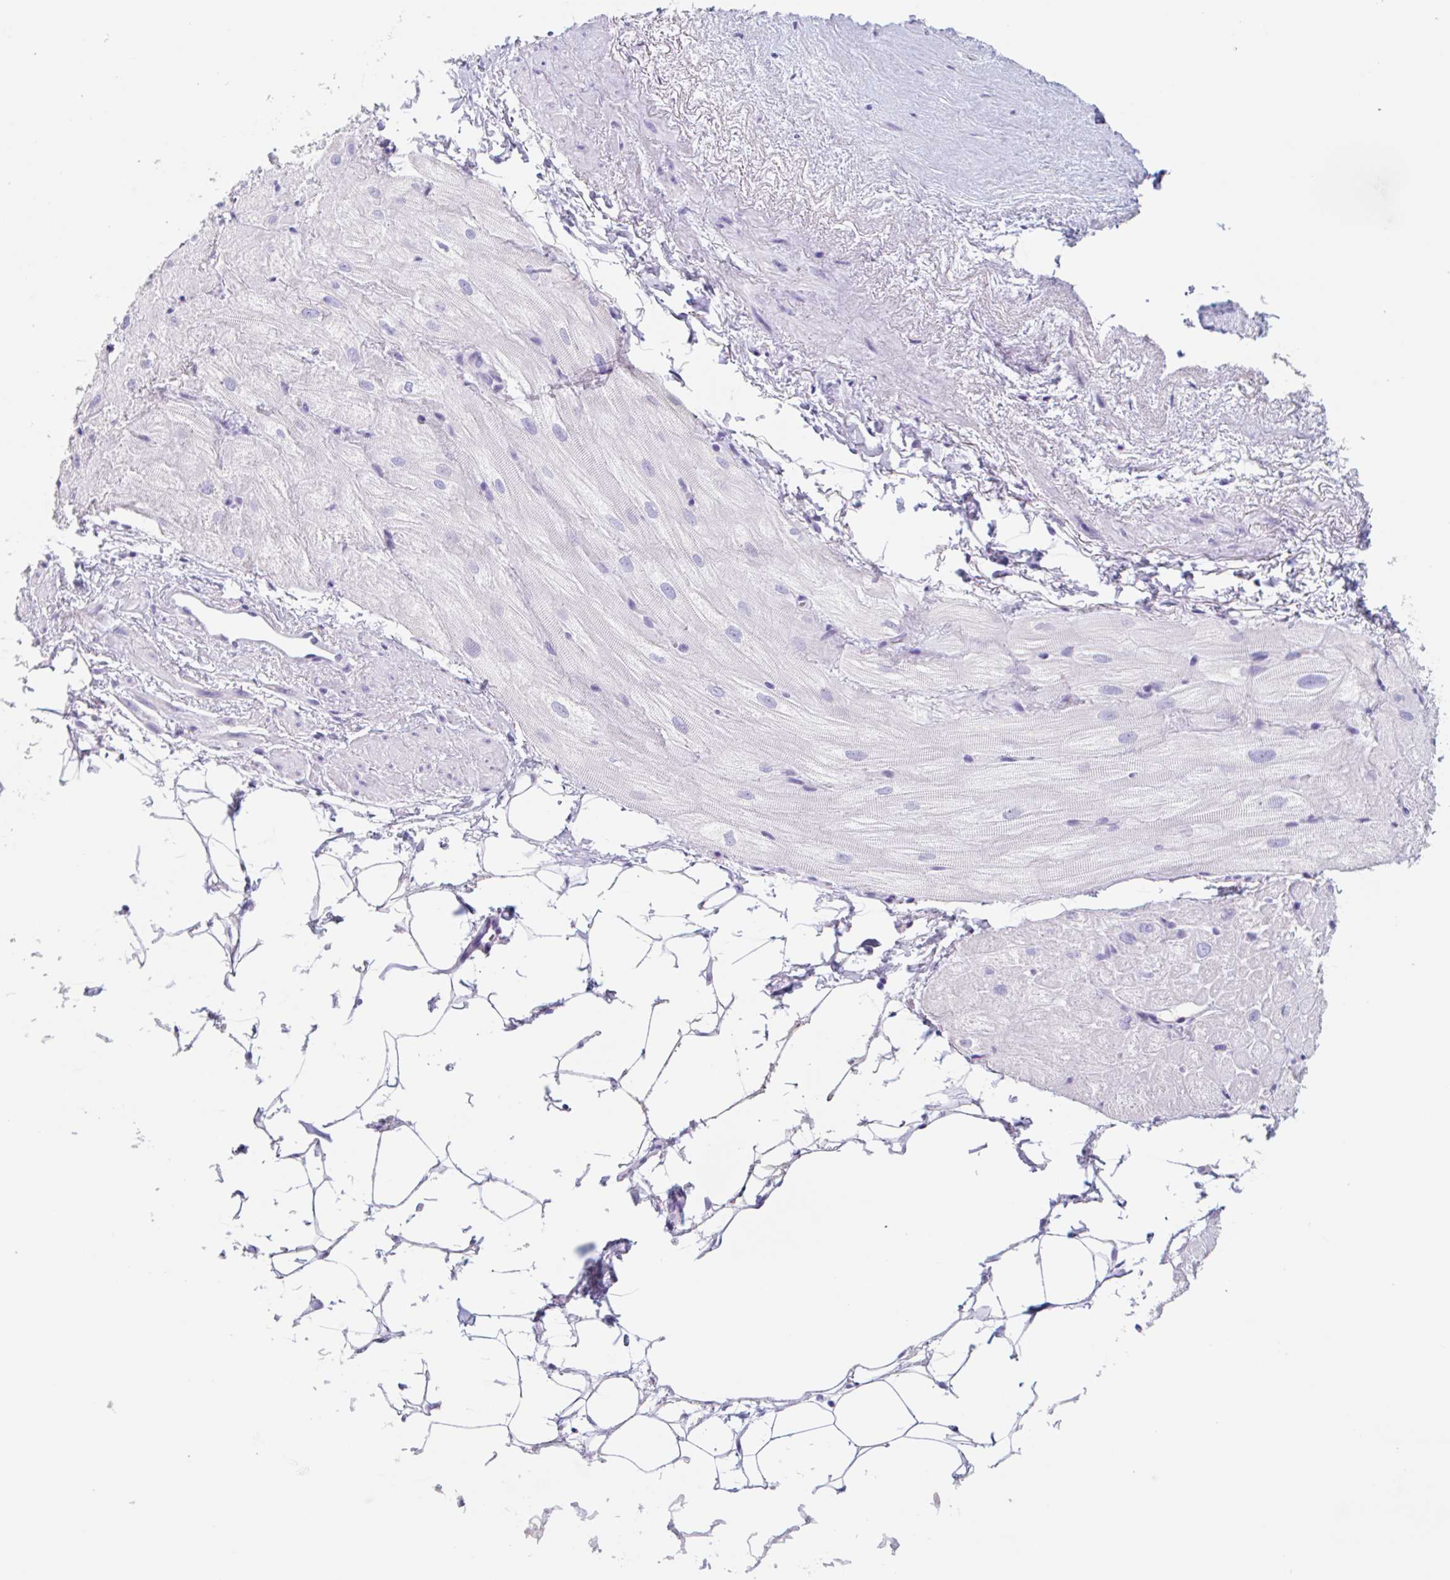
{"staining": {"intensity": "negative", "quantity": "none", "location": "none"}, "tissue": "heart muscle", "cell_type": "Cardiomyocytes", "image_type": "normal", "snomed": [{"axis": "morphology", "description": "Normal tissue, NOS"}, {"axis": "topography", "description": "Heart"}], "caption": "Protein analysis of normal heart muscle reveals no significant expression in cardiomyocytes.", "gene": "EMC4", "patient": {"sex": "male", "age": 62}}